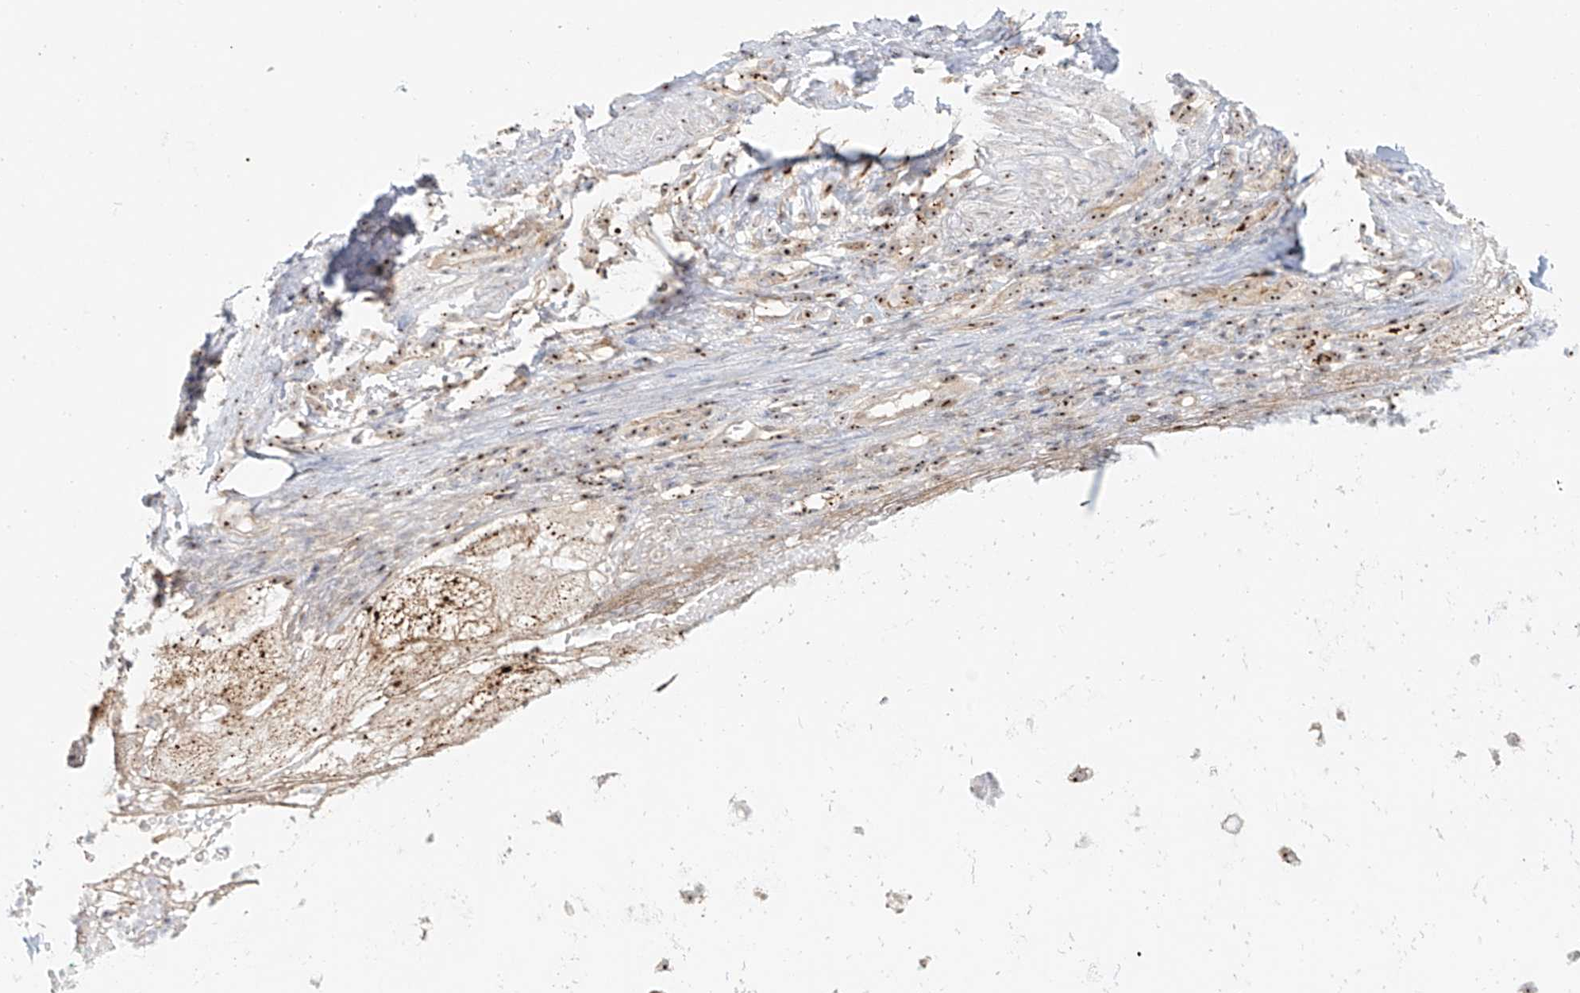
{"staining": {"intensity": "weak", "quantity": ">75%", "location": "nuclear"}, "tissue": "adipose tissue", "cell_type": "Adipocytes", "image_type": "normal", "snomed": [{"axis": "morphology", "description": "Normal tissue, NOS"}, {"axis": "morphology", "description": "Basal cell carcinoma"}, {"axis": "topography", "description": "Cartilage tissue"}, {"axis": "topography", "description": "Nasopharynx"}, {"axis": "topography", "description": "Oral tissue"}], "caption": "A photomicrograph showing weak nuclear staining in about >75% of adipocytes in unremarkable adipose tissue, as visualized by brown immunohistochemical staining.", "gene": "BYSL", "patient": {"sex": "female", "age": 77}}